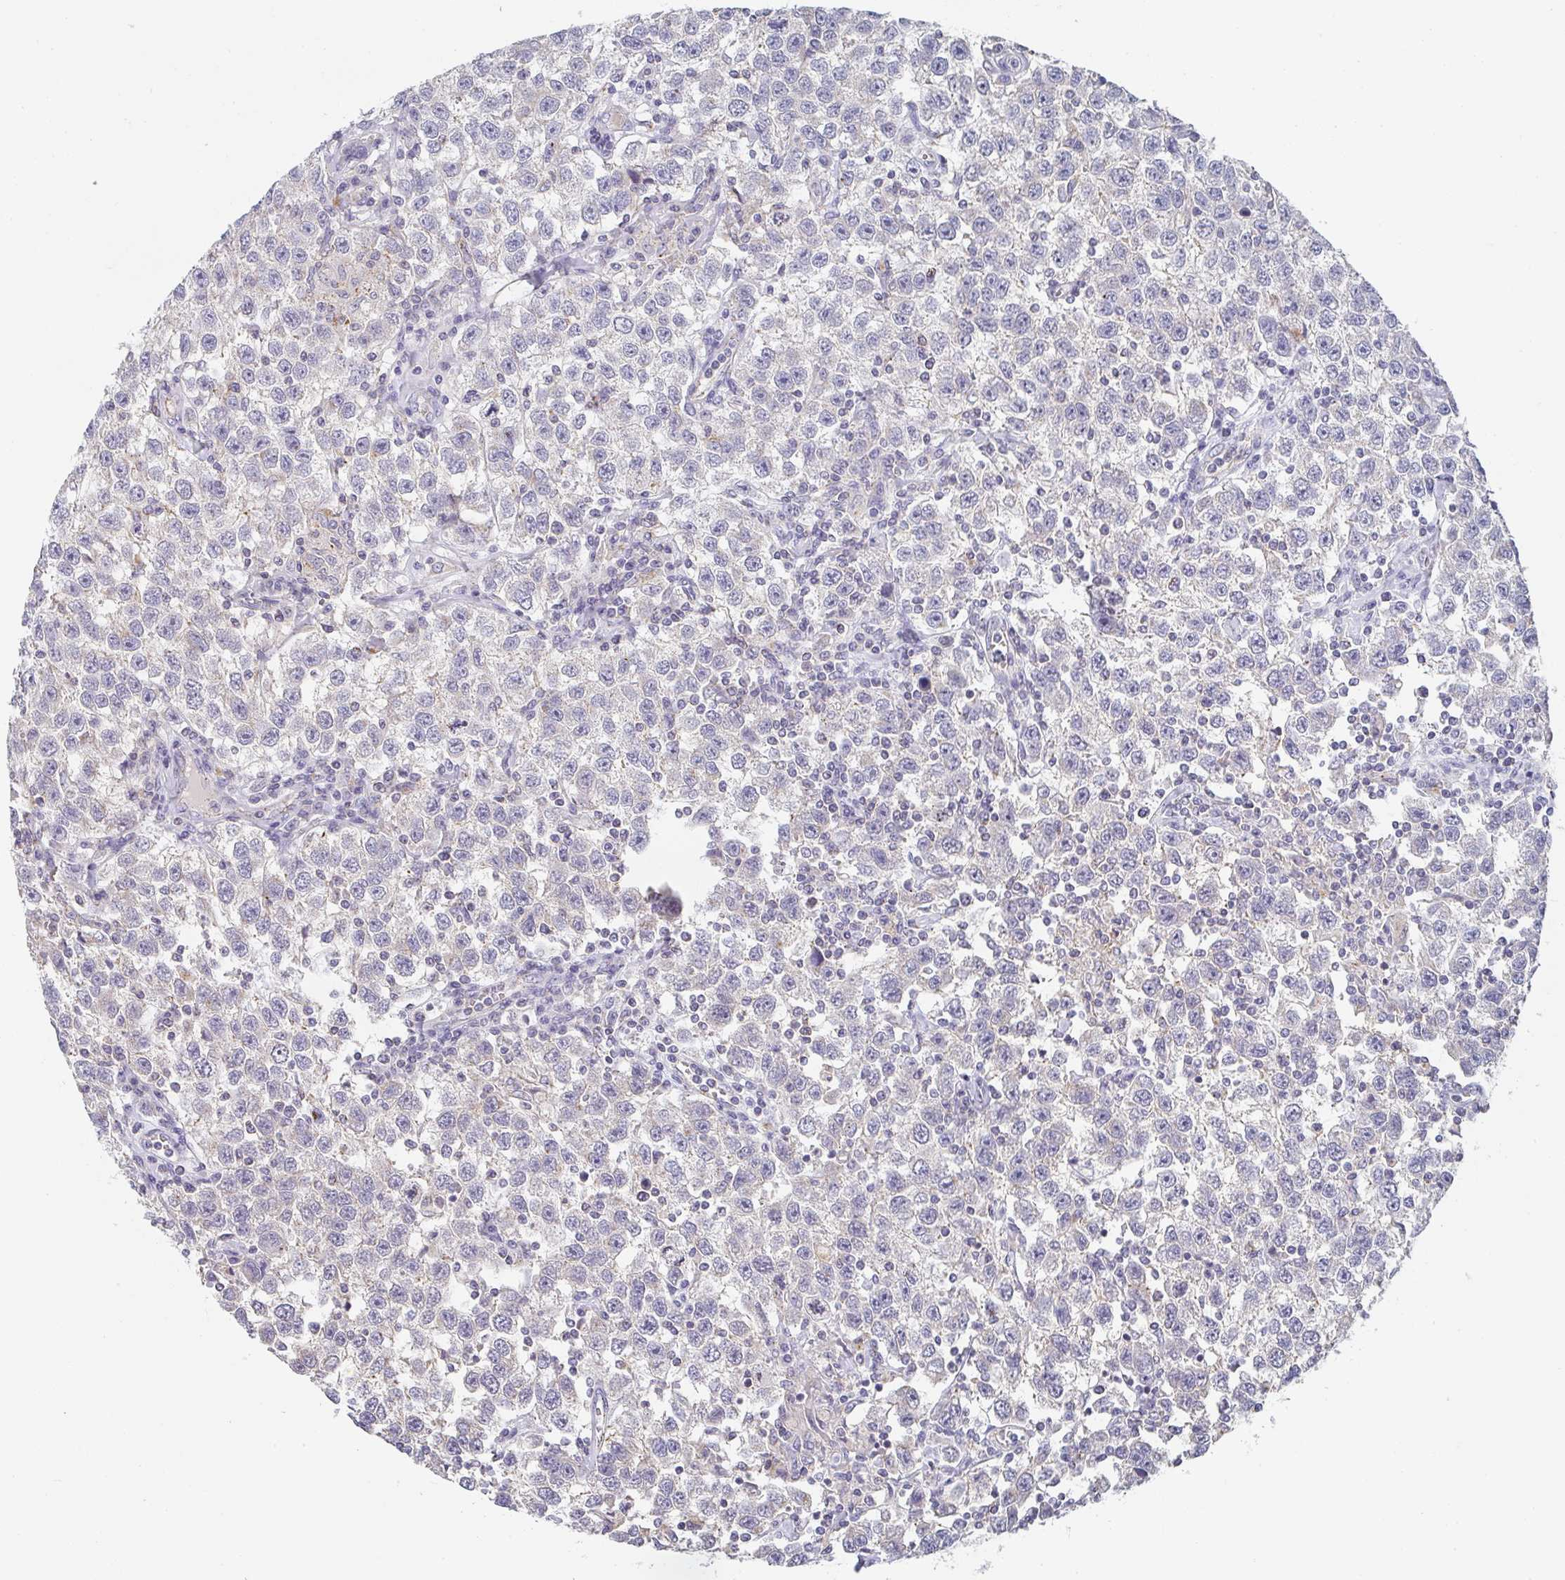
{"staining": {"intensity": "negative", "quantity": "none", "location": "none"}, "tissue": "testis cancer", "cell_type": "Tumor cells", "image_type": "cancer", "snomed": [{"axis": "morphology", "description": "Seminoma, NOS"}, {"axis": "topography", "description": "Testis"}], "caption": "Tumor cells are negative for brown protein staining in seminoma (testis).", "gene": "CHMP5", "patient": {"sex": "male", "age": 41}}